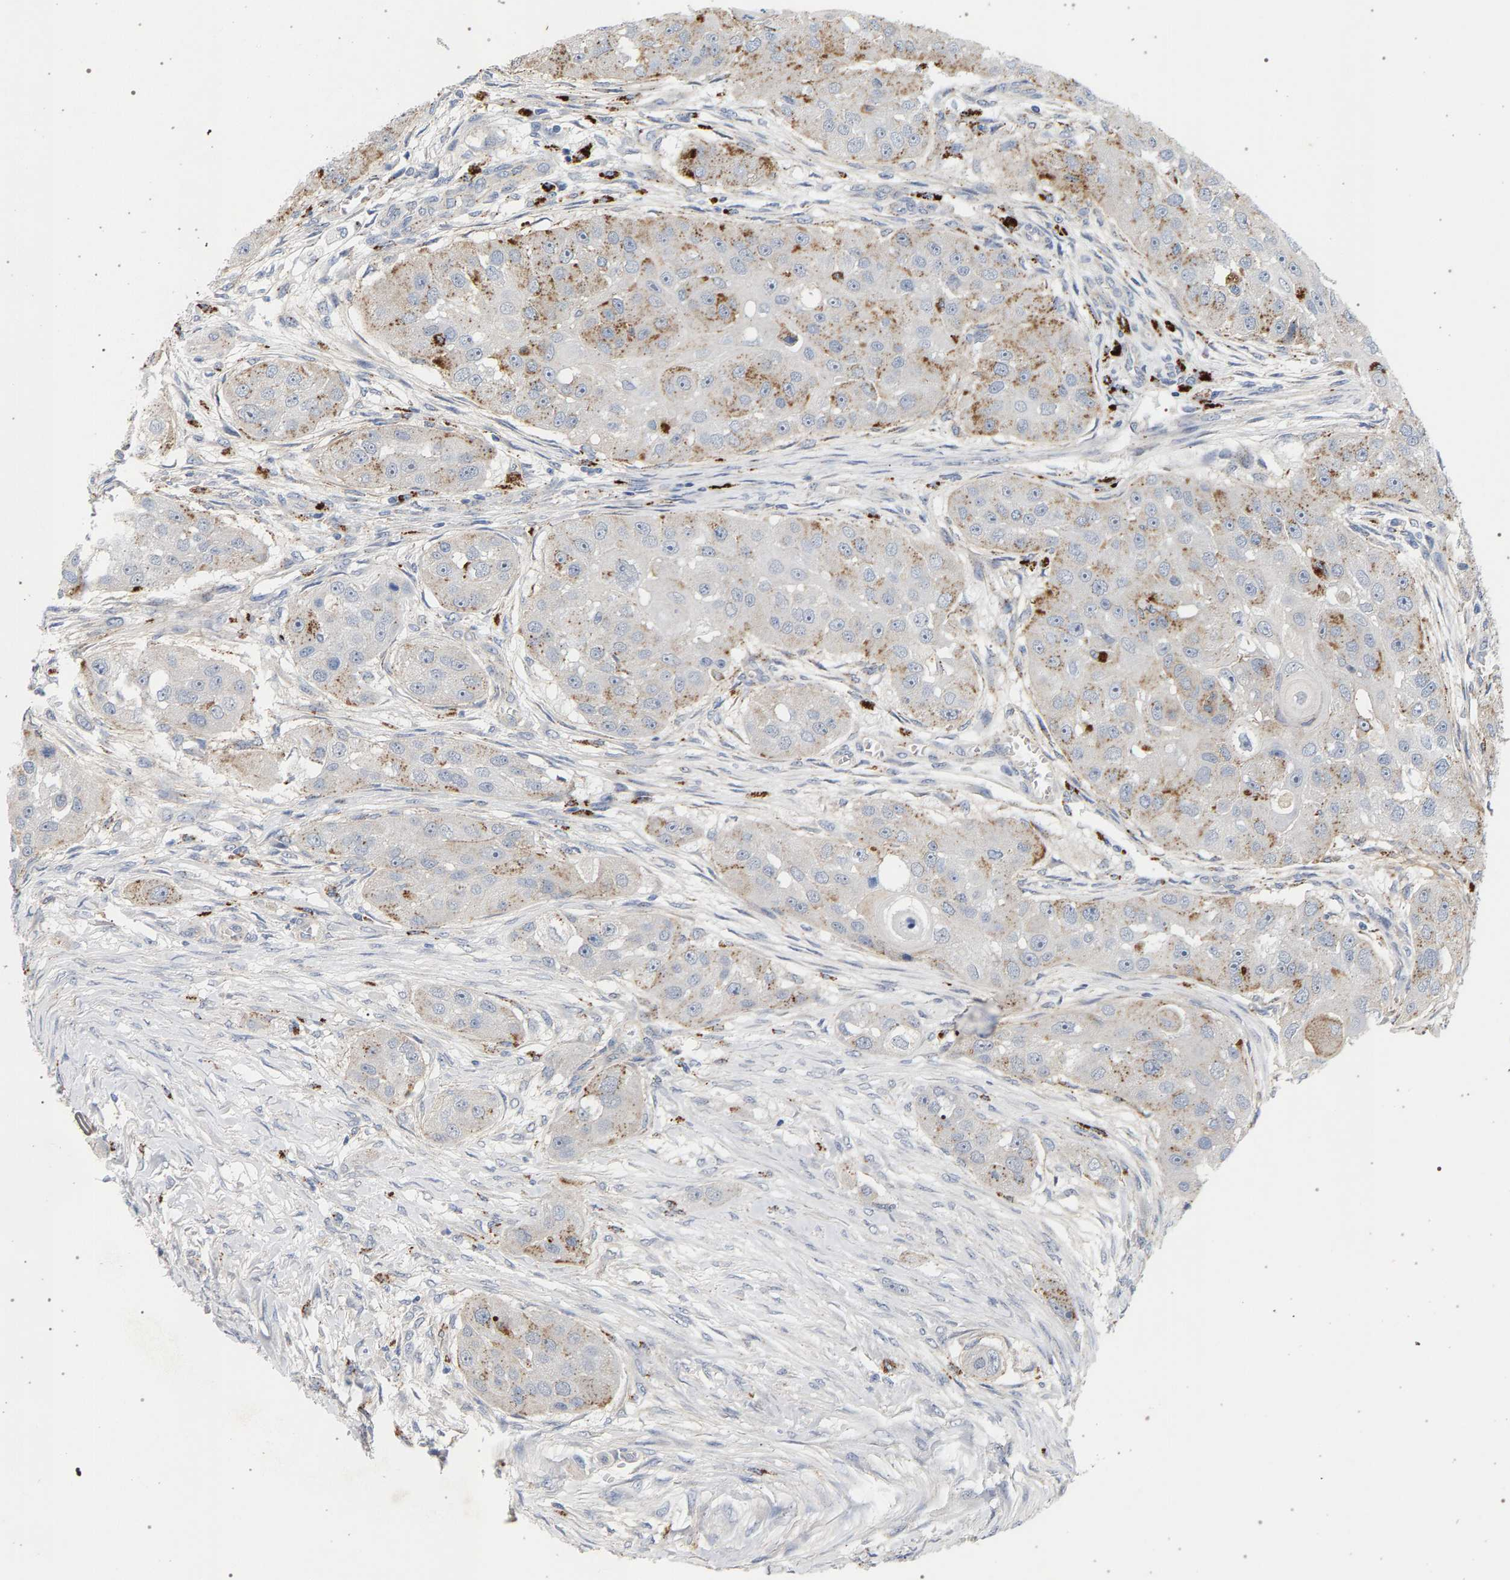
{"staining": {"intensity": "moderate", "quantity": "25%-75%", "location": "cytoplasmic/membranous"}, "tissue": "head and neck cancer", "cell_type": "Tumor cells", "image_type": "cancer", "snomed": [{"axis": "morphology", "description": "Normal tissue, NOS"}, {"axis": "morphology", "description": "Squamous cell carcinoma, NOS"}, {"axis": "topography", "description": "Skeletal muscle"}, {"axis": "topography", "description": "Head-Neck"}], "caption": "Moderate cytoplasmic/membranous staining for a protein is appreciated in about 25%-75% of tumor cells of head and neck cancer (squamous cell carcinoma) using IHC.", "gene": "MAMDC2", "patient": {"sex": "male", "age": 51}}